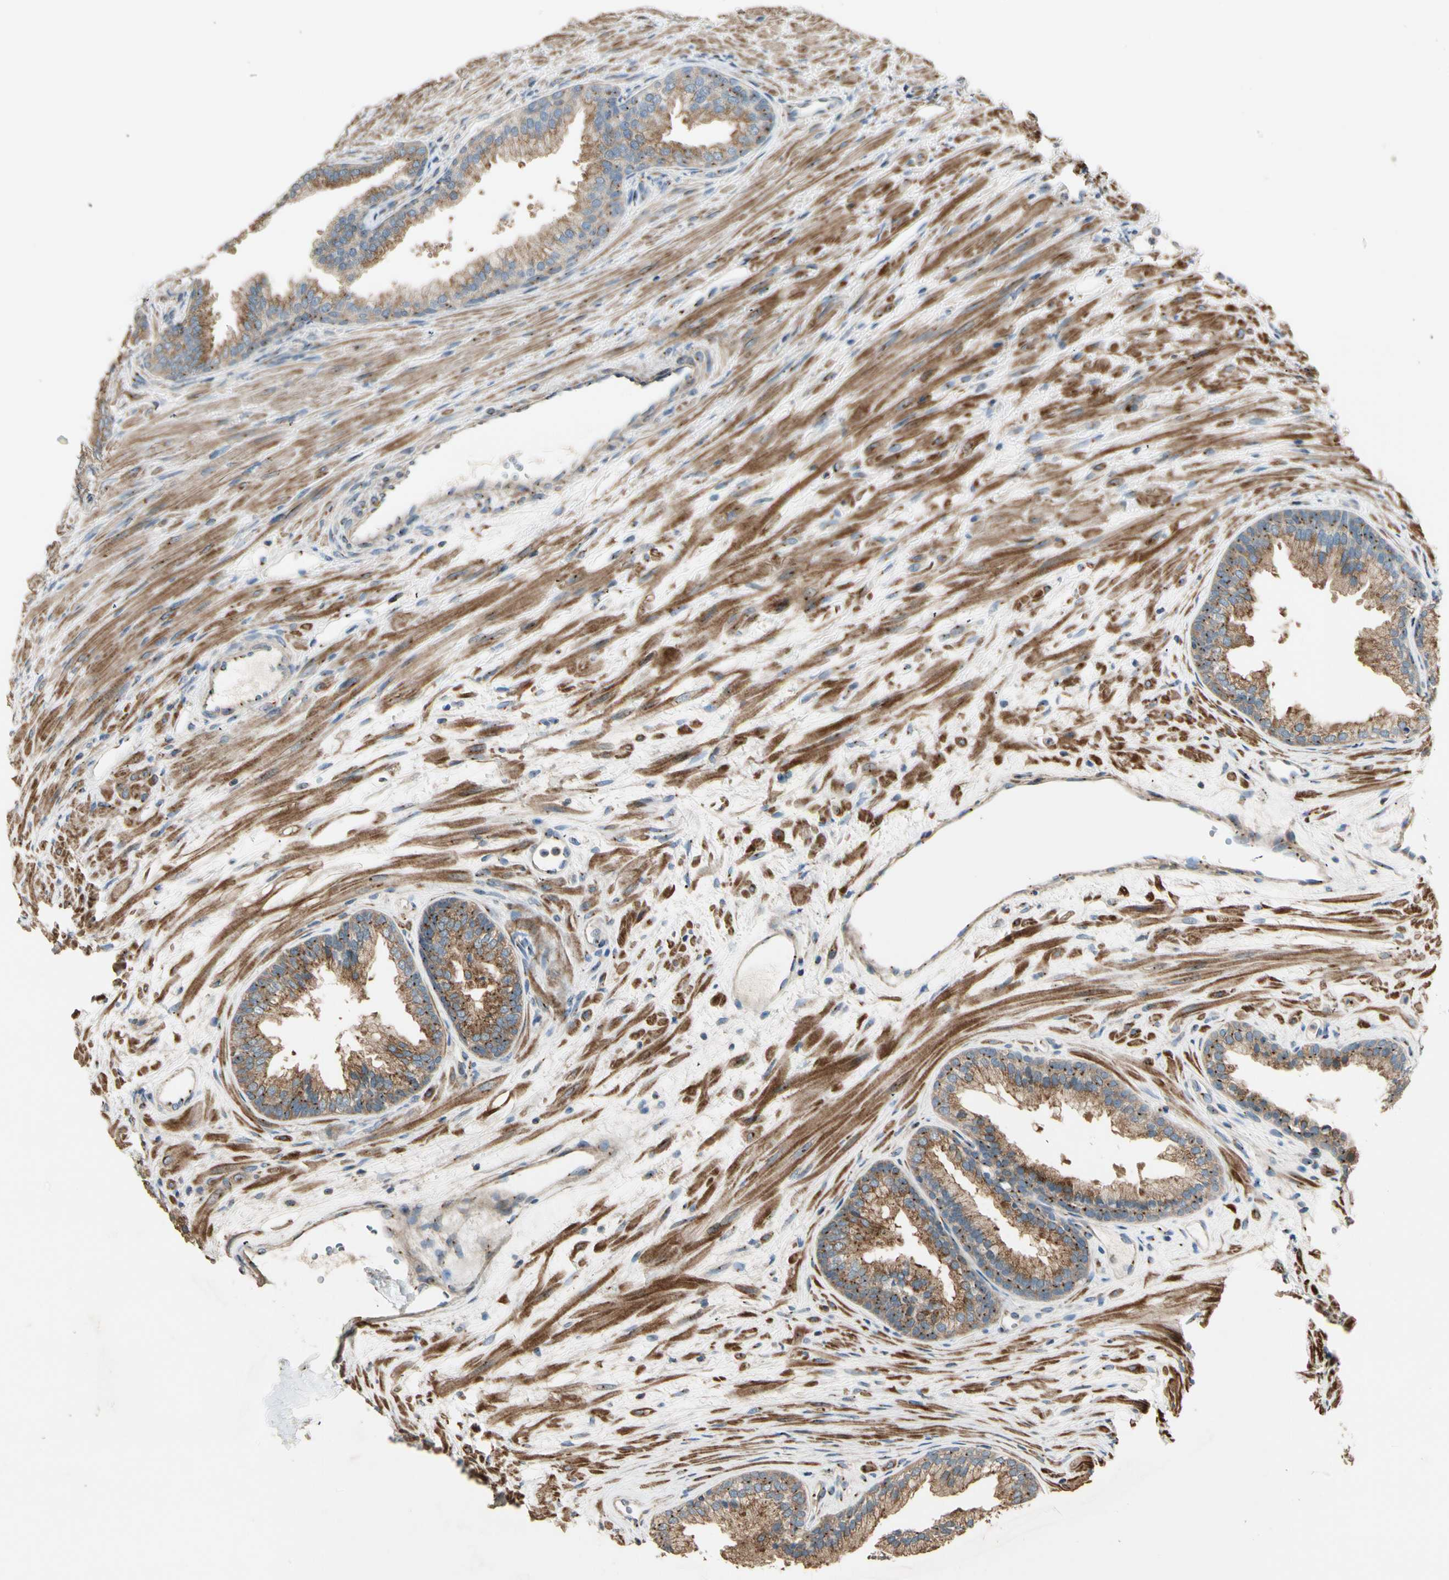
{"staining": {"intensity": "moderate", "quantity": ">75%", "location": "cytoplasmic/membranous"}, "tissue": "prostate", "cell_type": "Glandular cells", "image_type": "normal", "snomed": [{"axis": "morphology", "description": "Normal tissue, NOS"}, {"axis": "topography", "description": "Prostate"}], "caption": "This is an image of immunohistochemistry (IHC) staining of normal prostate, which shows moderate staining in the cytoplasmic/membranous of glandular cells.", "gene": "AKAP9", "patient": {"sex": "male", "age": 76}}